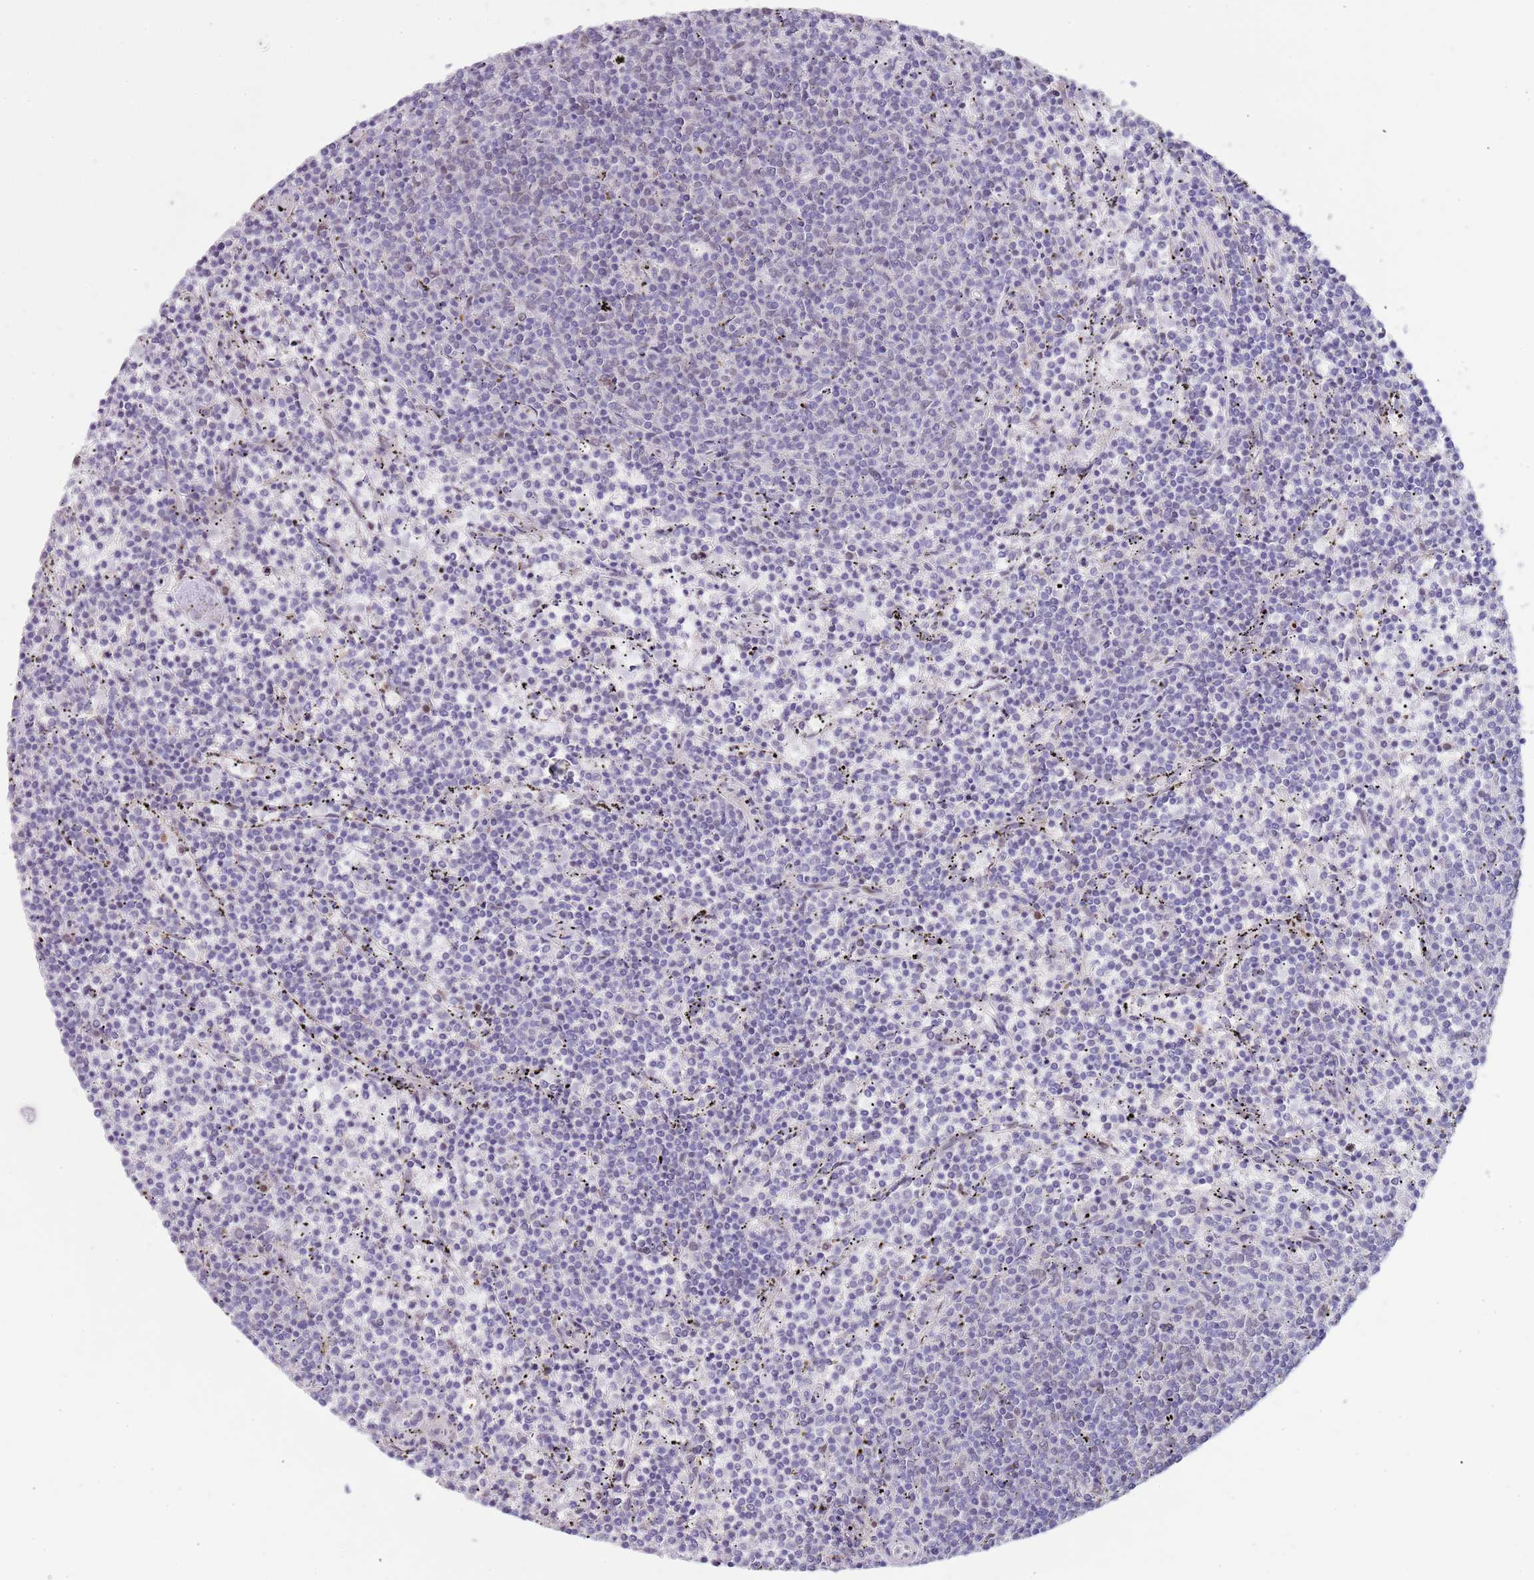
{"staining": {"intensity": "negative", "quantity": "none", "location": "none"}, "tissue": "lymphoma", "cell_type": "Tumor cells", "image_type": "cancer", "snomed": [{"axis": "morphology", "description": "Malignant lymphoma, non-Hodgkin's type, Low grade"}, {"axis": "topography", "description": "Spleen"}], "caption": "Immunohistochemical staining of human malignant lymphoma, non-Hodgkin's type (low-grade) exhibits no significant positivity in tumor cells.", "gene": "KLHDC2", "patient": {"sex": "female", "age": 50}}